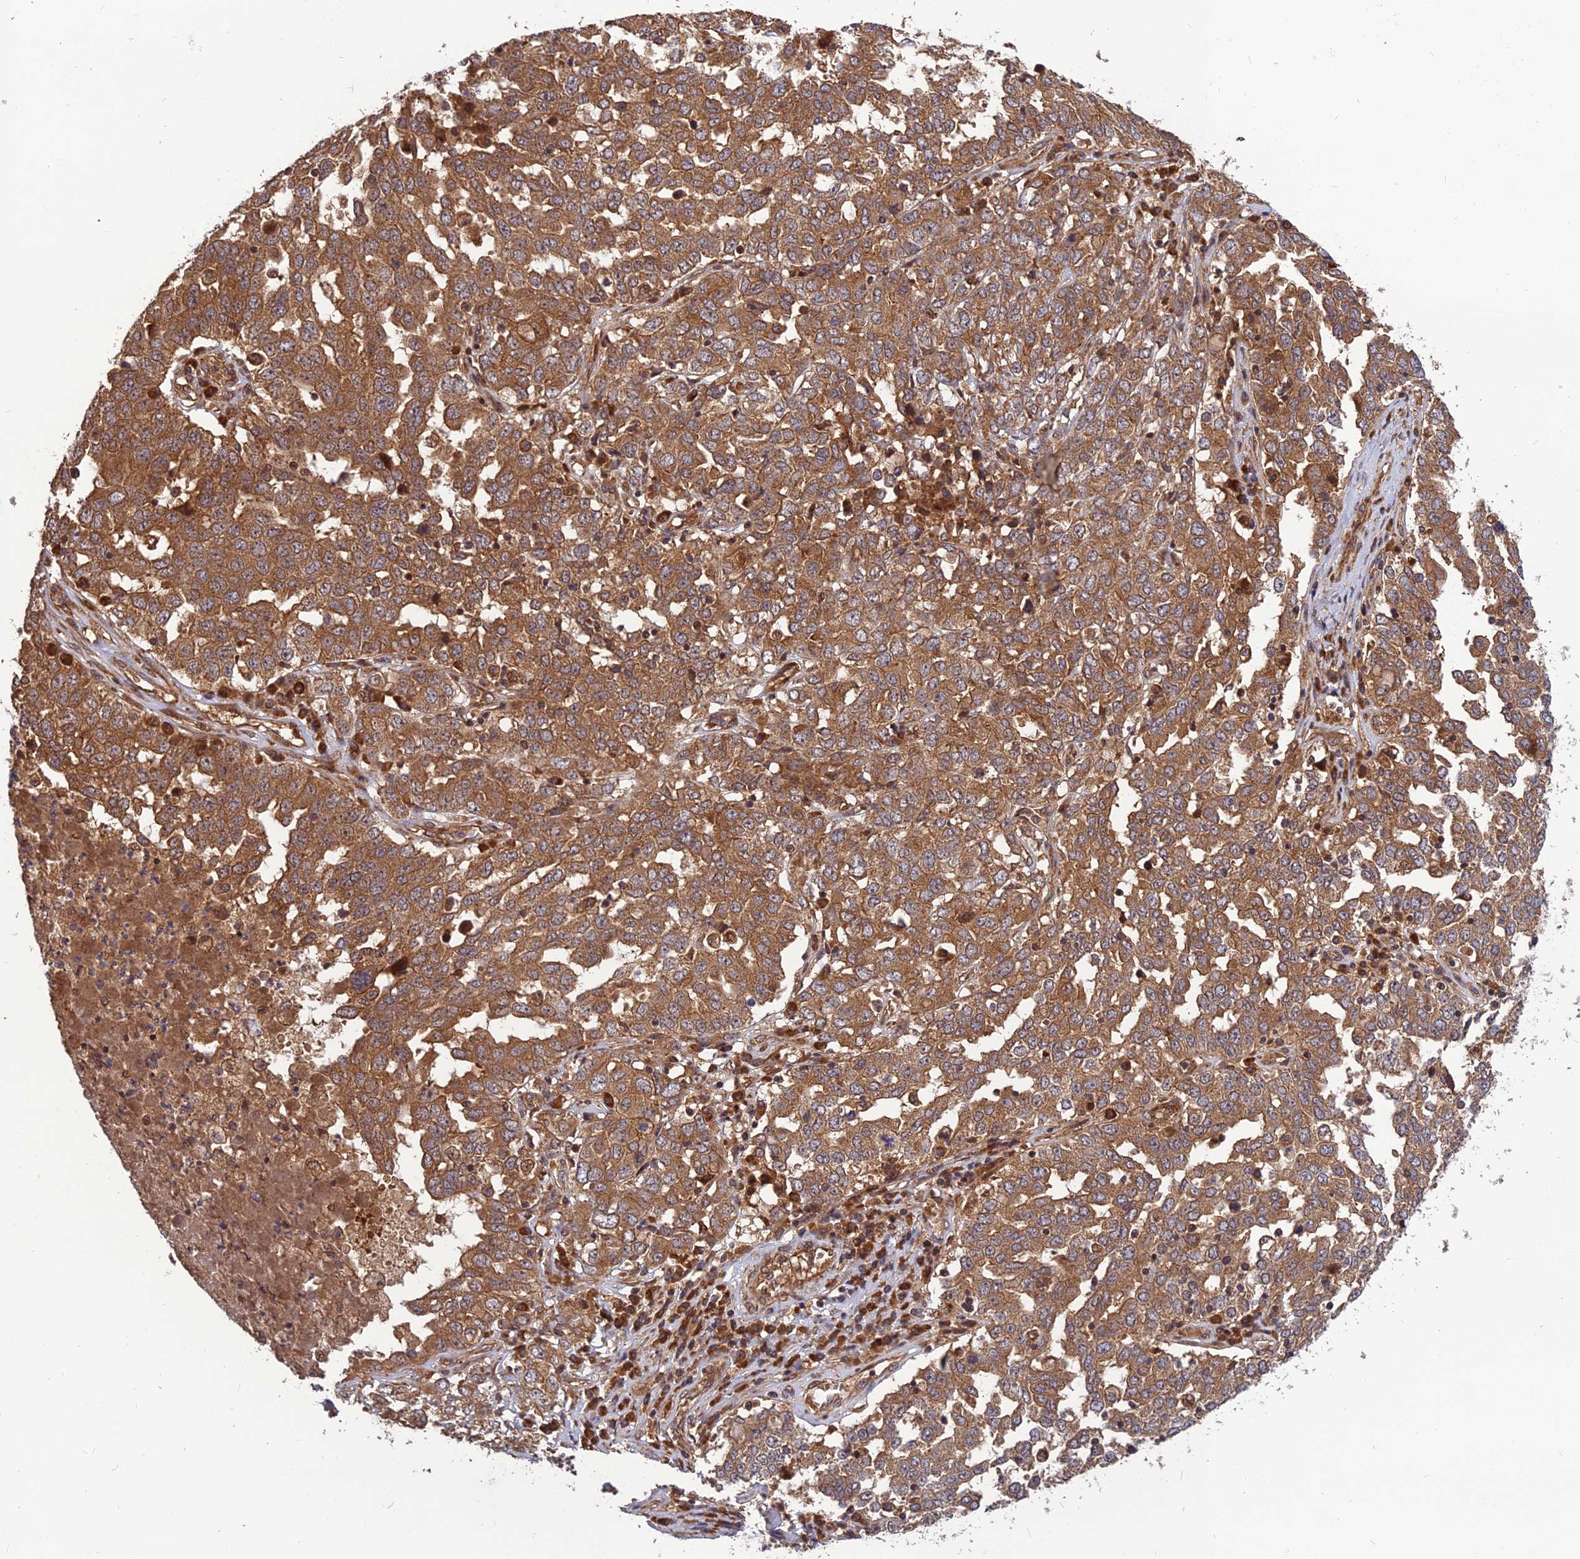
{"staining": {"intensity": "moderate", "quantity": ">75%", "location": "cytoplasmic/membranous"}, "tissue": "ovarian cancer", "cell_type": "Tumor cells", "image_type": "cancer", "snomed": [{"axis": "morphology", "description": "Carcinoma, endometroid"}, {"axis": "topography", "description": "Ovary"}], "caption": "Ovarian cancer was stained to show a protein in brown. There is medium levels of moderate cytoplasmic/membranous expression in about >75% of tumor cells.", "gene": "RELCH", "patient": {"sex": "female", "age": 62}}